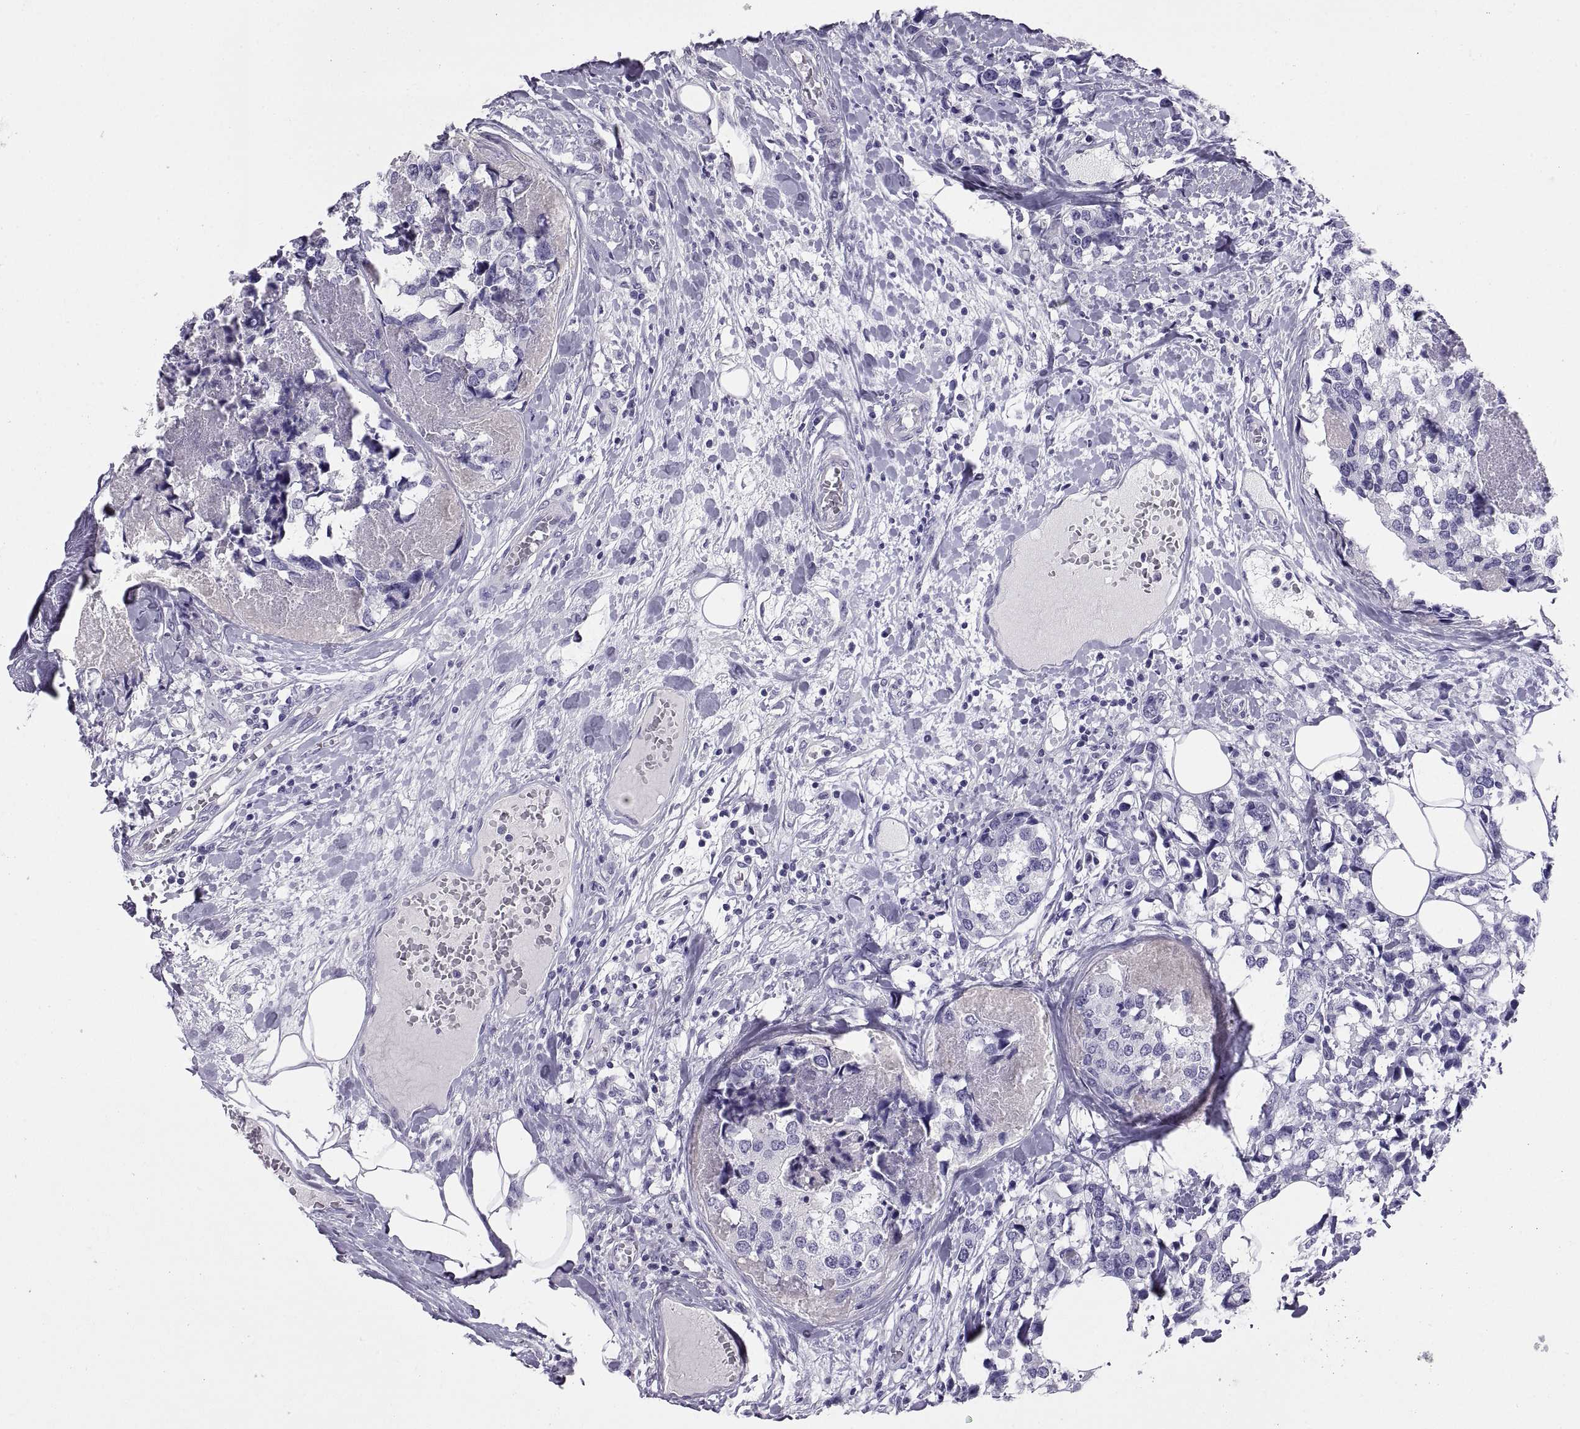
{"staining": {"intensity": "negative", "quantity": "none", "location": "none"}, "tissue": "breast cancer", "cell_type": "Tumor cells", "image_type": "cancer", "snomed": [{"axis": "morphology", "description": "Lobular carcinoma"}, {"axis": "topography", "description": "Breast"}], "caption": "A high-resolution micrograph shows IHC staining of lobular carcinoma (breast), which reveals no significant positivity in tumor cells.", "gene": "RGS20", "patient": {"sex": "female", "age": 59}}